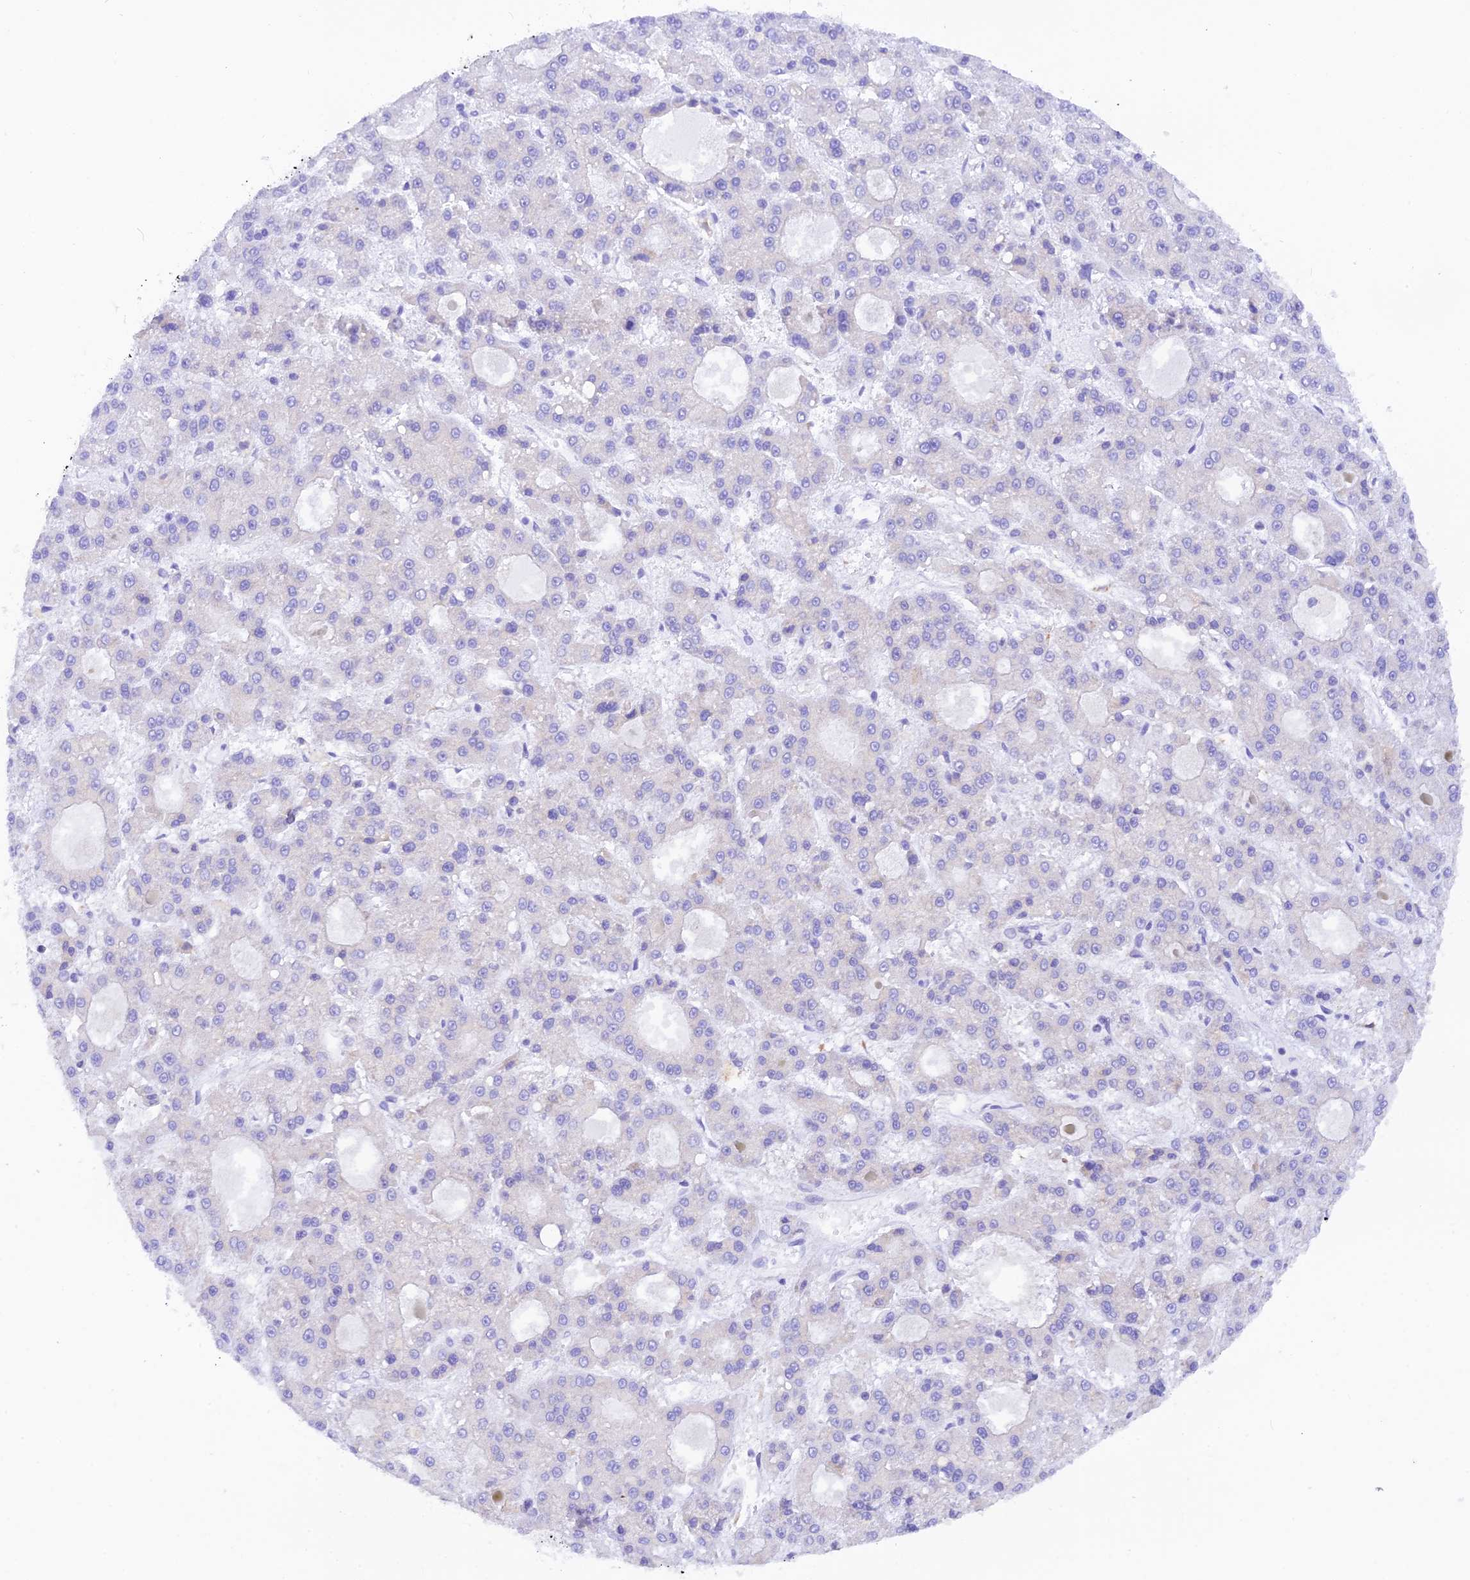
{"staining": {"intensity": "negative", "quantity": "none", "location": "none"}, "tissue": "liver cancer", "cell_type": "Tumor cells", "image_type": "cancer", "snomed": [{"axis": "morphology", "description": "Carcinoma, Hepatocellular, NOS"}, {"axis": "topography", "description": "Liver"}], "caption": "Immunohistochemical staining of human liver cancer (hepatocellular carcinoma) exhibits no significant expression in tumor cells. The staining was performed using DAB to visualize the protein expression in brown, while the nuclei were stained in blue with hematoxylin (Magnification: 20x).", "gene": "RPL5", "patient": {"sex": "male", "age": 70}}